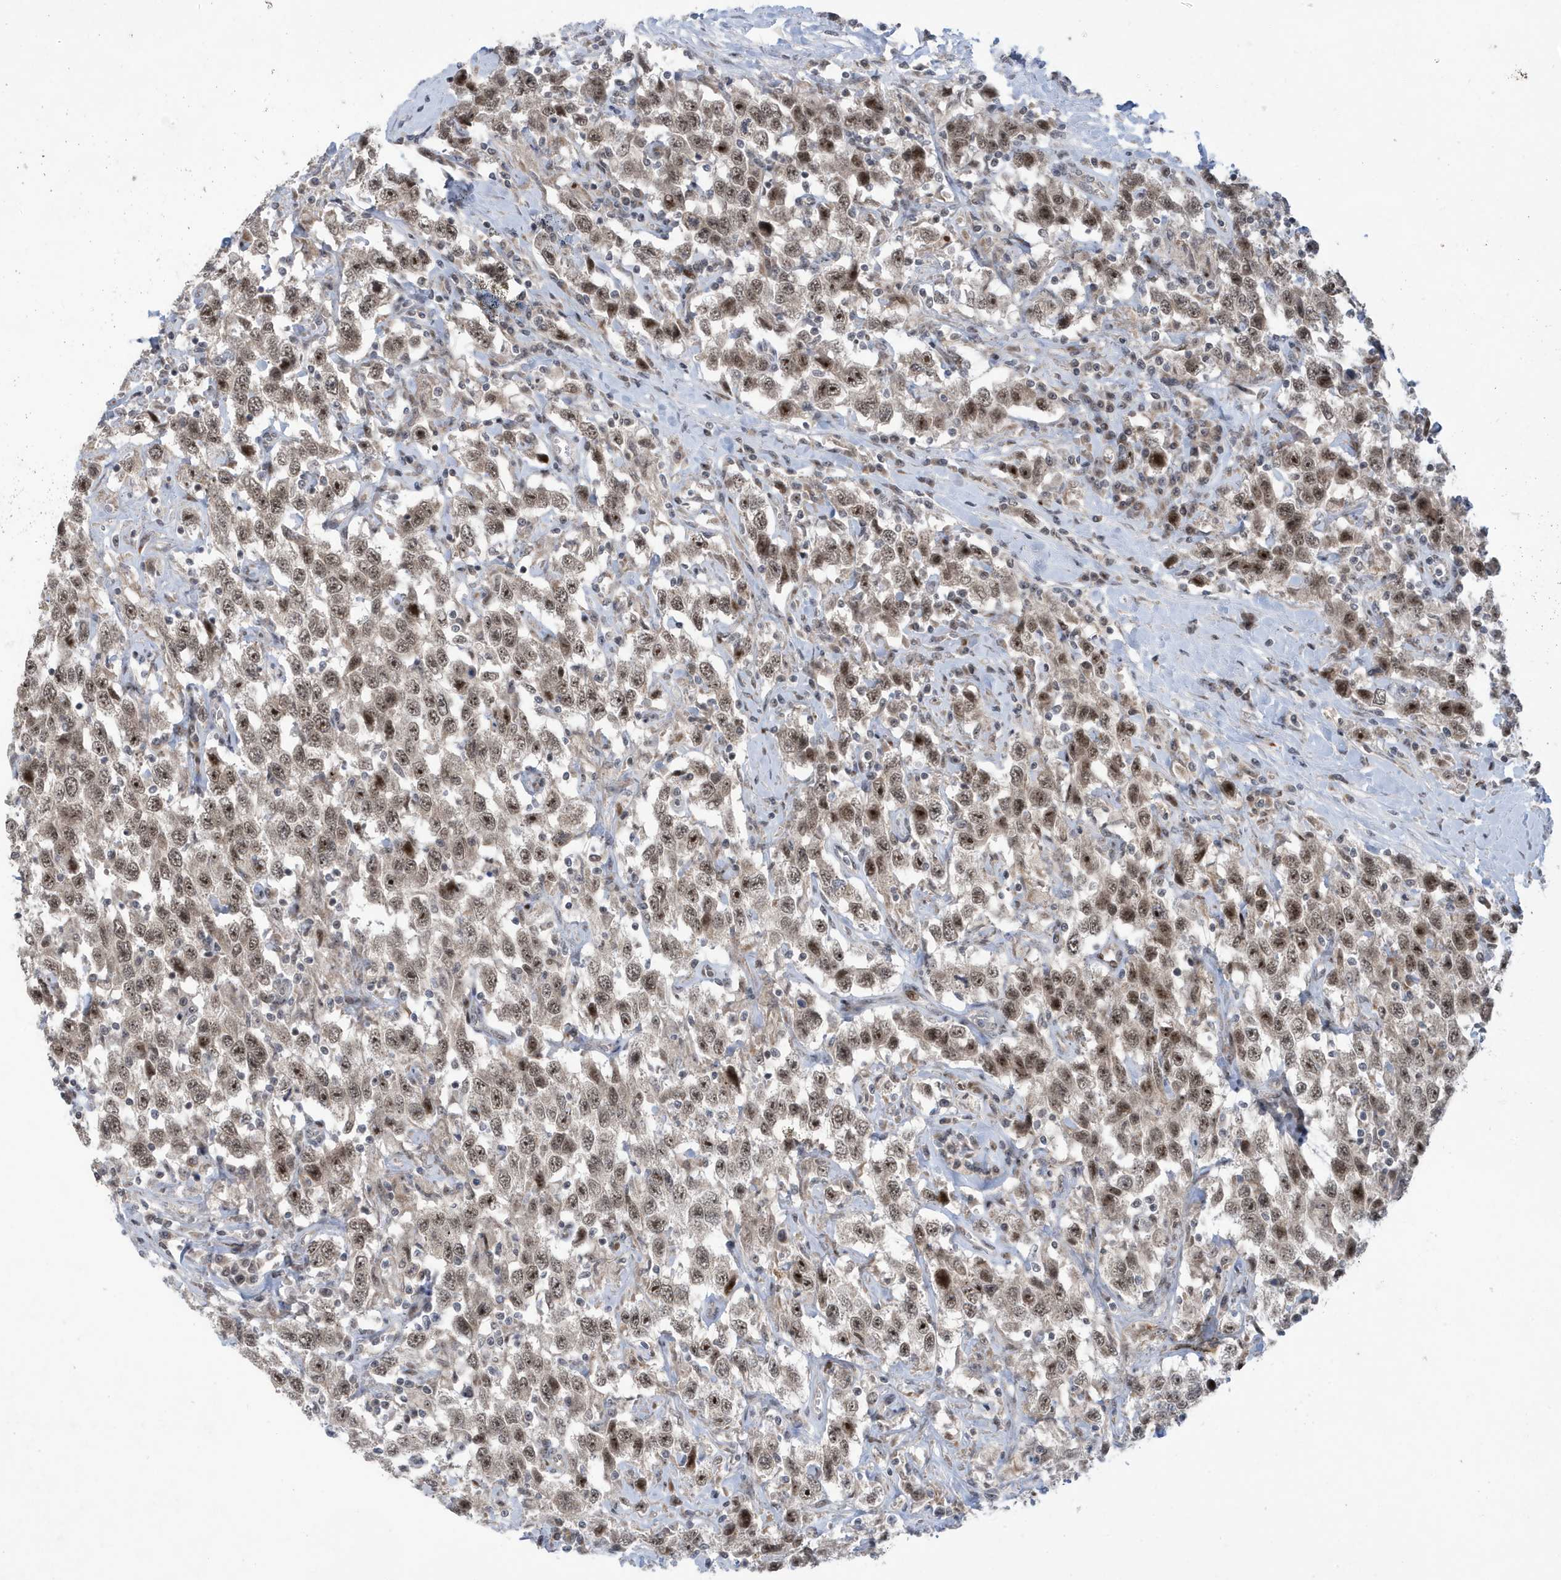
{"staining": {"intensity": "moderate", "quantity": ">75%", "location": "nuclear"}, "tissue": "testis cancer", "cell_type": "Tumor cells", "image_type": "cancer", "snomed": [{"axis": "morphology", "description": "Seminoma, NOS"}, {"axis": "topography", "description": "Testis"}], "caption": "Immunohistochemistry (IHC) of testis cancer (seminoma) shows medium levels of moderate nuclear staining in about >75% of tumor cells. The staining was performed using DAB to visualize the protein expression in brown, while the nuclei were stained in blue with hematoxylin (Magnification: 20x).", "gene": "FAM9B", "patient": {"sex": "male", "age": 41}}